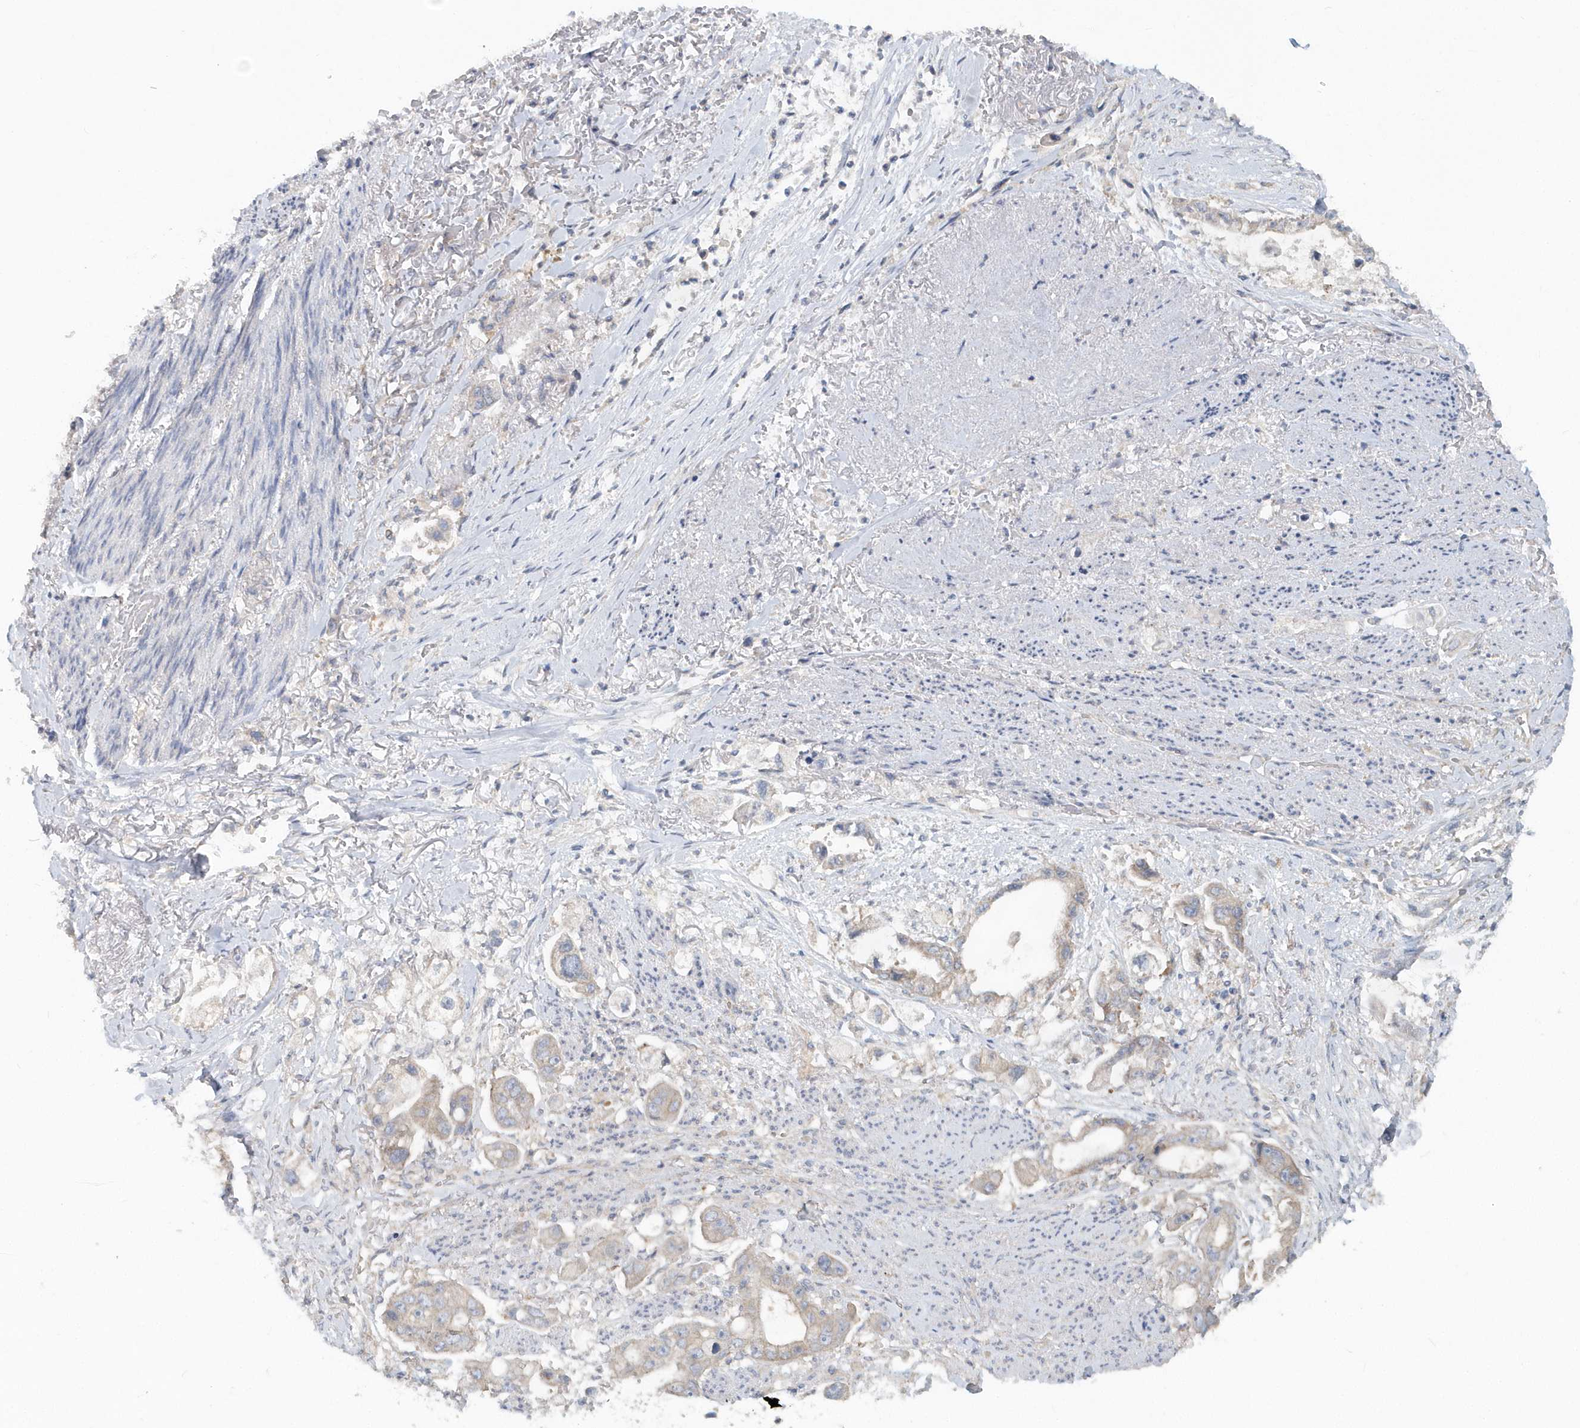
{"staining": {"intensity": "negative", "quantity": "none", "location": "none"}, "tissue": "stomach cancer", "cell_type": "Tumor cells", "image_type": "cancer", "snomed": [{"axis": "morphology", "description": "Adenocarcinoma, NOS"}, {"axis": "topography", "description": "Stomach"}], "caption": "Protein analysis of stomach adenocarcinoma shows no significant staining in tumor cells.", "gene": "EIF3C", "patient": {"sex": "male", "age": 62}}